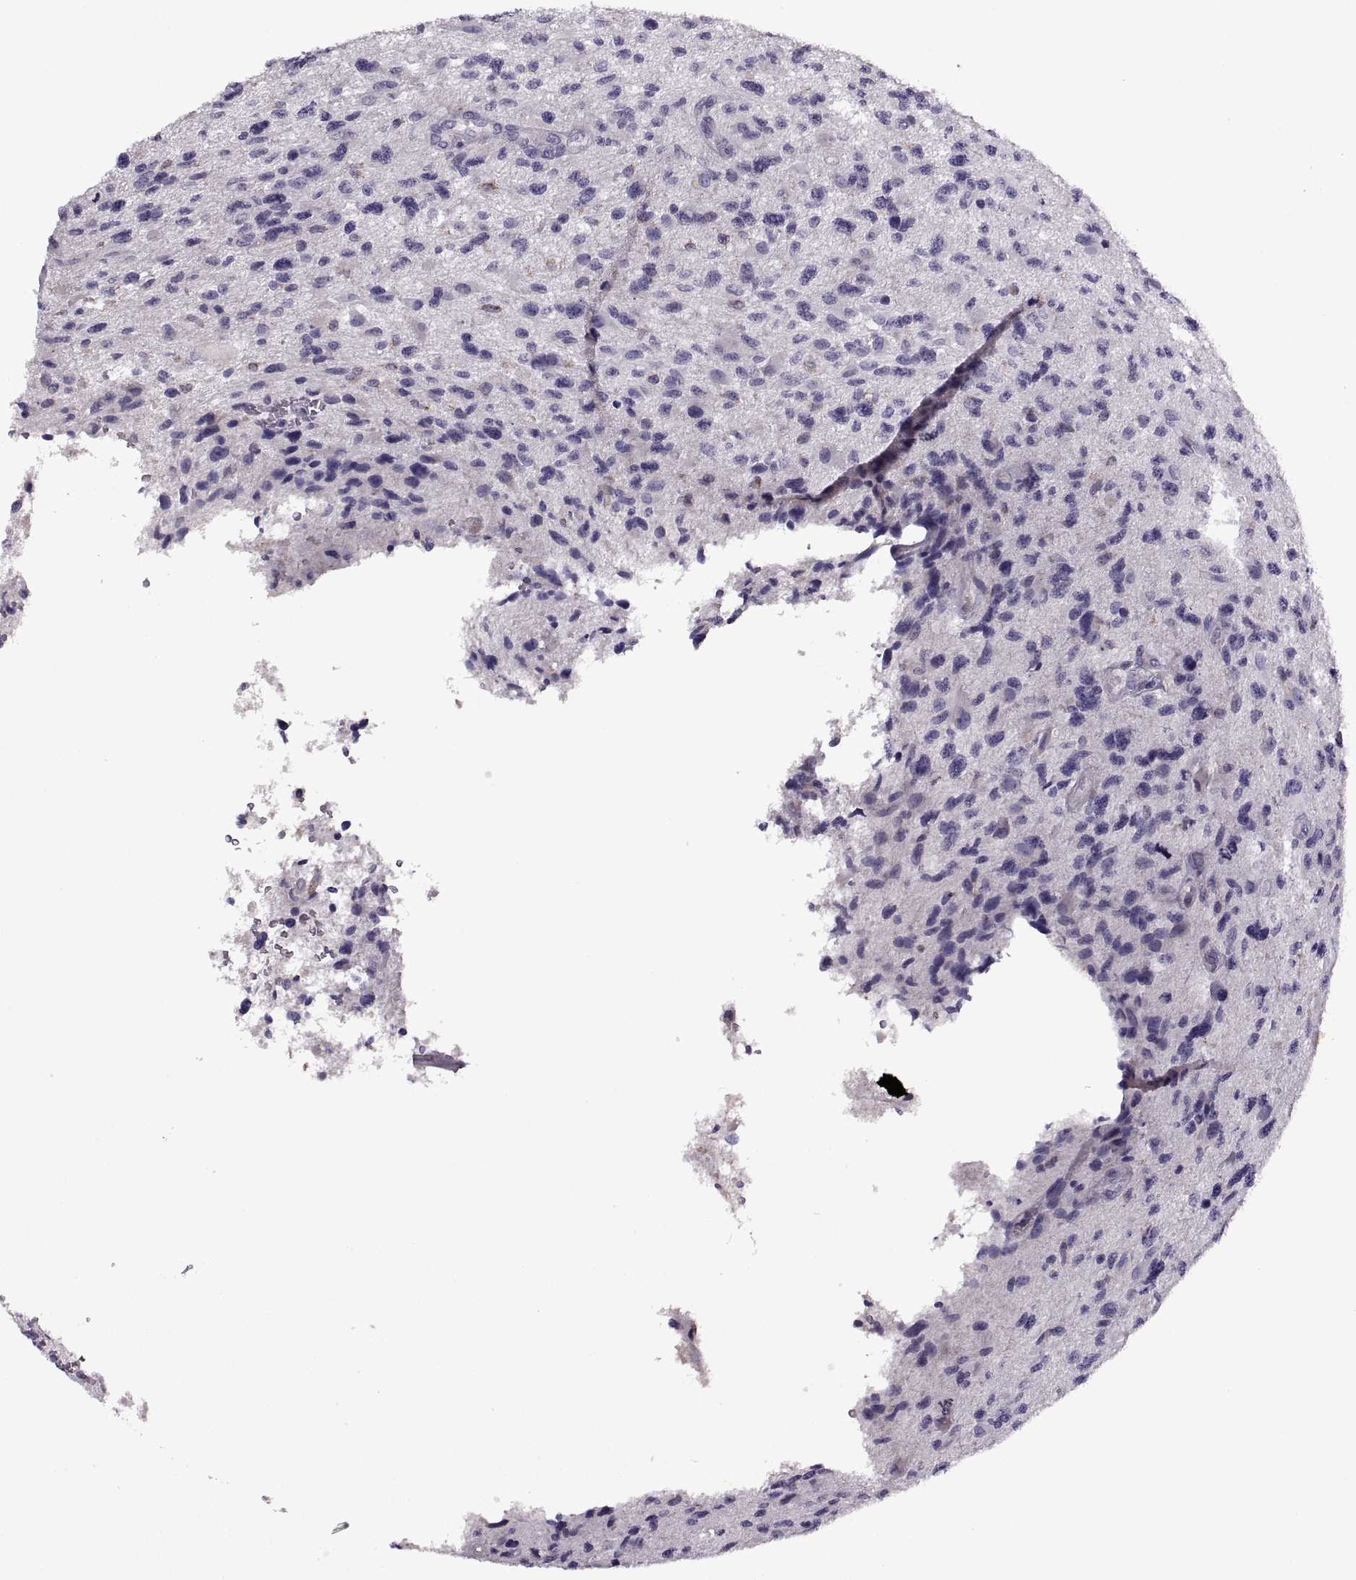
{"staining": {"intensity": "negative", "quantity": "none", "location": "none"}, "tissue": "glioma", "cell_type": "Tumor cells", "image_type": "cancer", "snomed": [{"axis": "morphology", "description": "Glioma, malignant, NOS"}, {"axis": "morphology", "description": "Glioma, malignant, High grade"}, {"axis": "topography", "description": "Brain"}], "caption": "A photomicrograph of human malignant glioma (high-grade) is negative for staining in tumor cells.", "gene": "LETM2", "patient": {"sex": "female", "age": 71}}